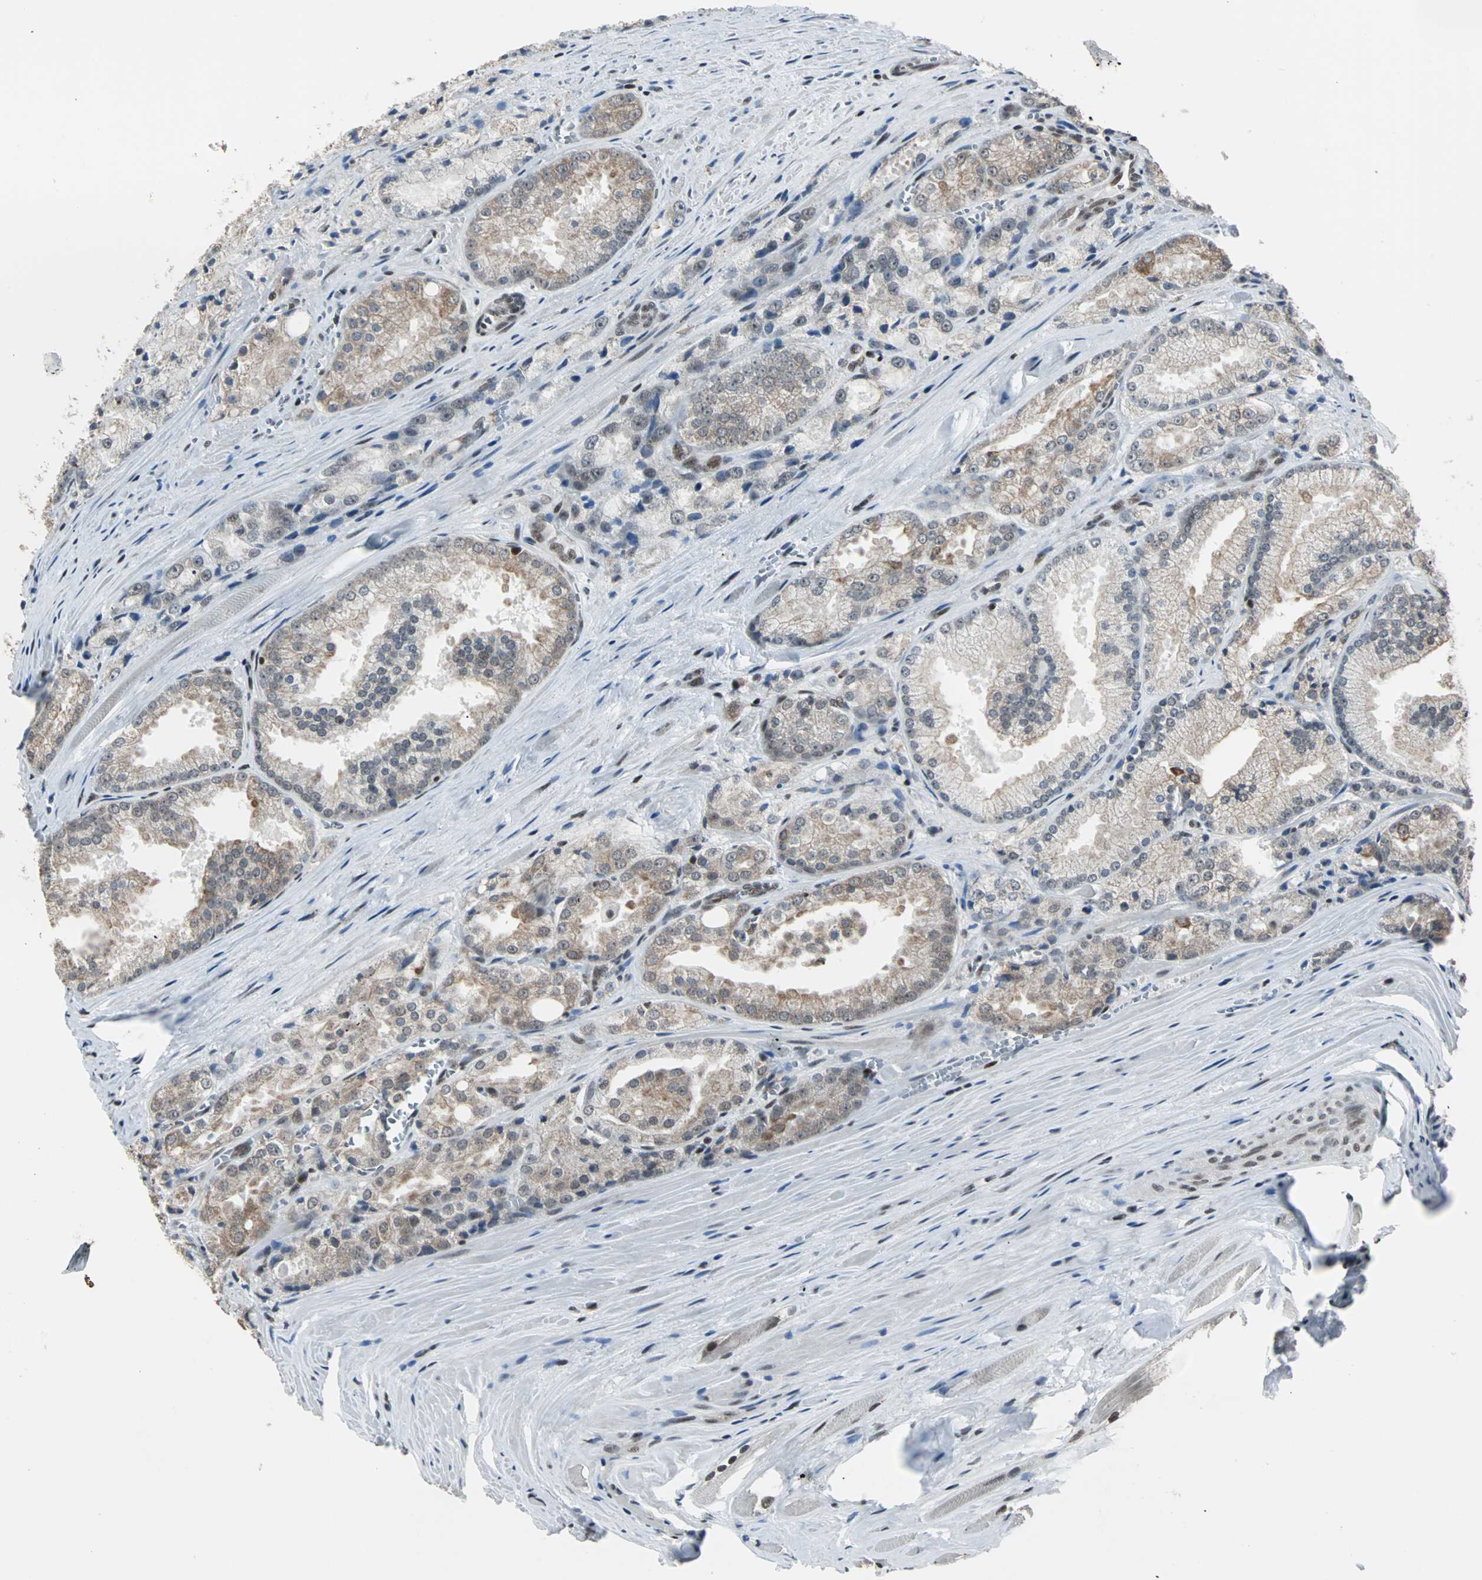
{"staining": {"intensity": "weak", "quantity": ">75%", "location": "cytoplasmic/membranous"}, "tissue": "prostate cancer", "cell_type": "Tumor cells", "image_type": "cancer", "snomed": [{"axis": "morphology", "description": "Adenocarcinoma, Low grade"}, {"axis": "topography", "description": "Prostate"}], "caption": "Tumor cells exhibit low levels of weak cytoplasmic/membranous staining in about >75% of cells in prostate cancer (low-grade adenocarcinoma).", "gene": "TERF2IP", "patient": {"sex": "male", "age": 64}}